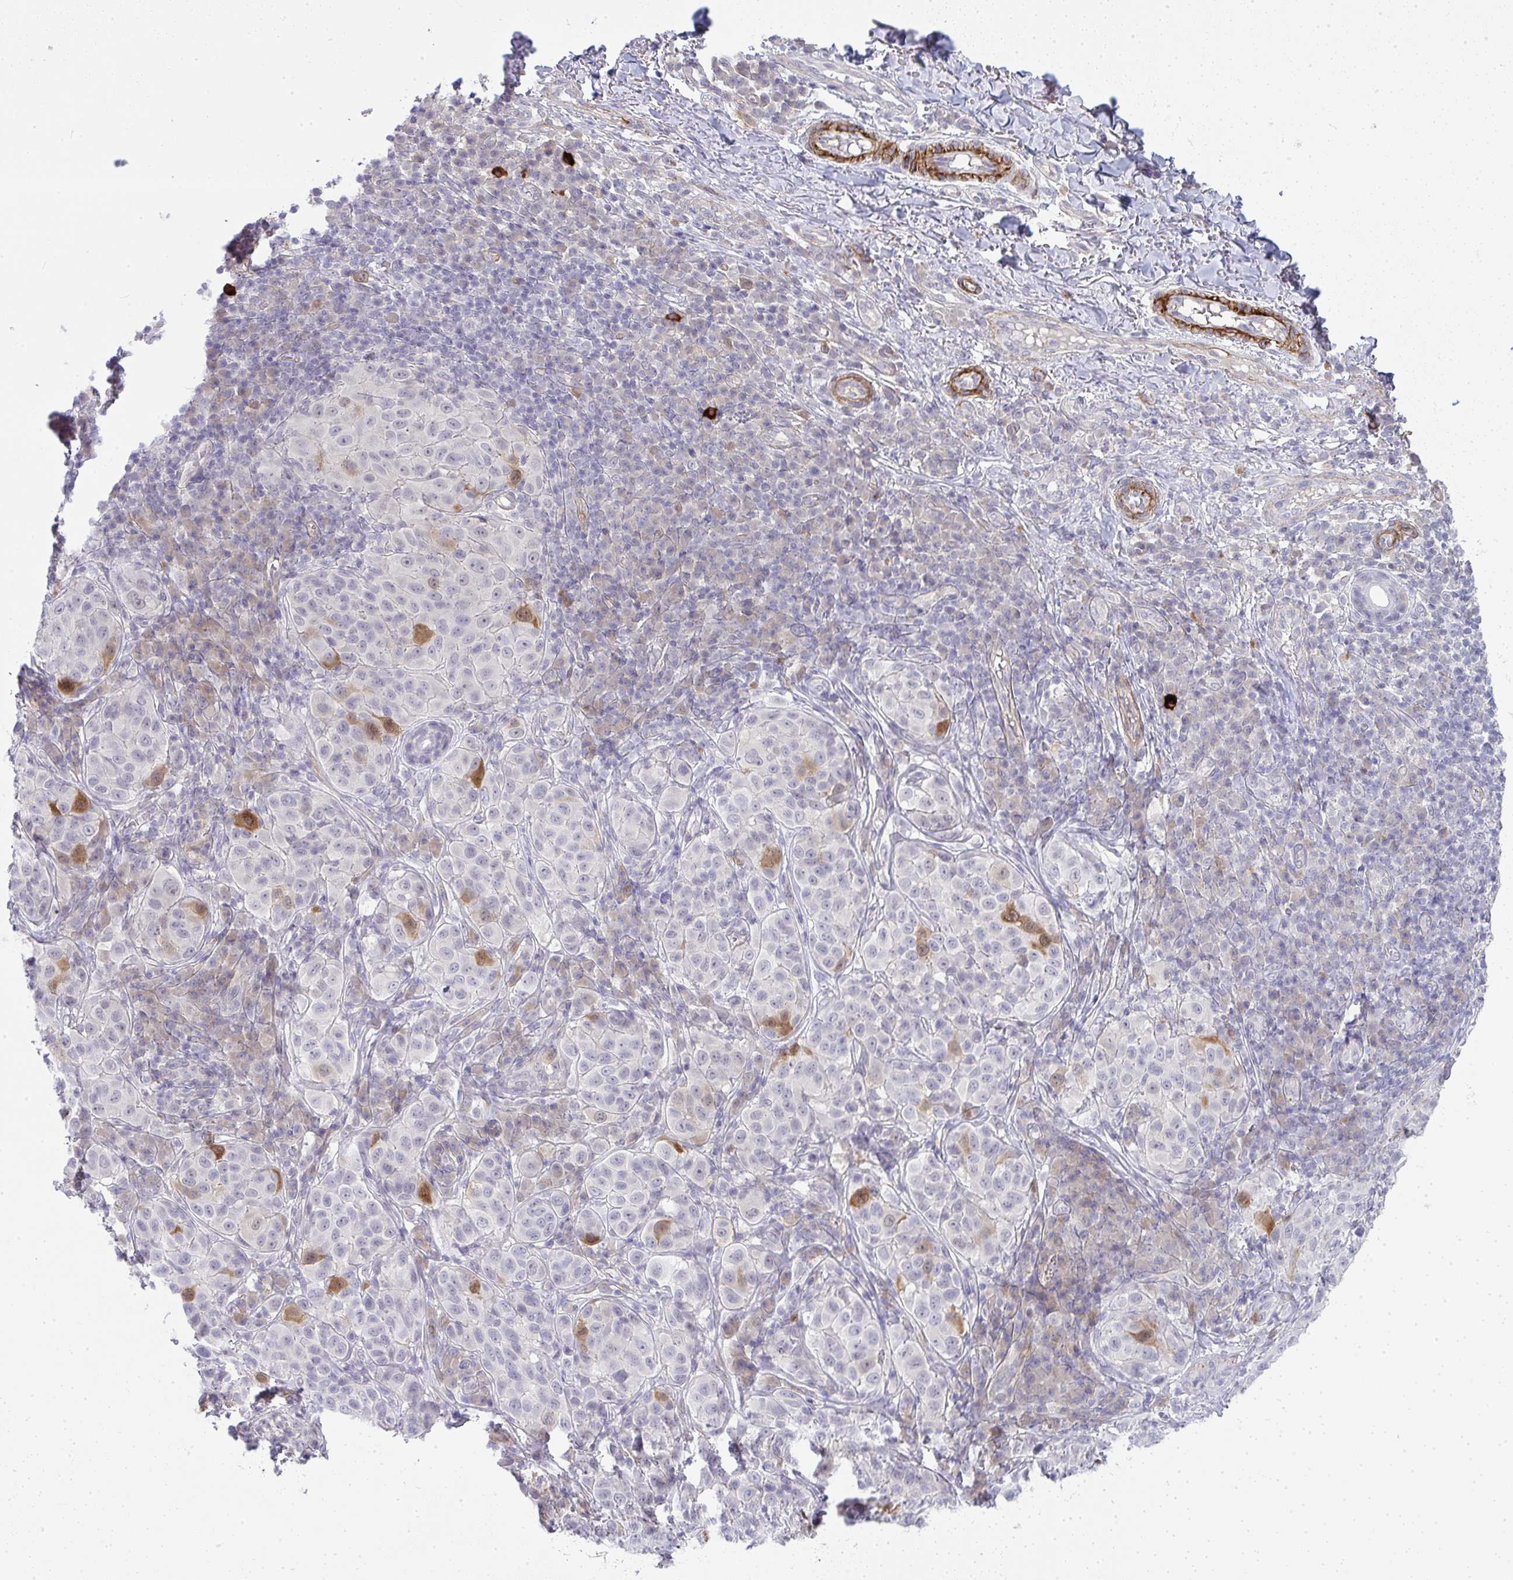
{"staining": {"intensity": "moderate", "quantity": "<25%", "location": "cytoplasmic/membranous,nuclear"}, "tissue": "melanoma", "cell_type": "Tumor cells", "image_type": "cancer", "snomed": [{"axis": "morphology", "description": "Malignant melanoma, NOS"}, {"axis": "topography", "description": "Skin"}], "caption": "Malignant melanoma stained with IHC shows moderate cytoplasmic/membranous and nuclear expression in about <25% of tumor cells. The staining is performed using DAB brown chromogen to label protein expression. The nuclei are counter-stained blue using hematoxylin.", "gene": "UBE2S", "patient": {"sex": "male", "age": 38}}